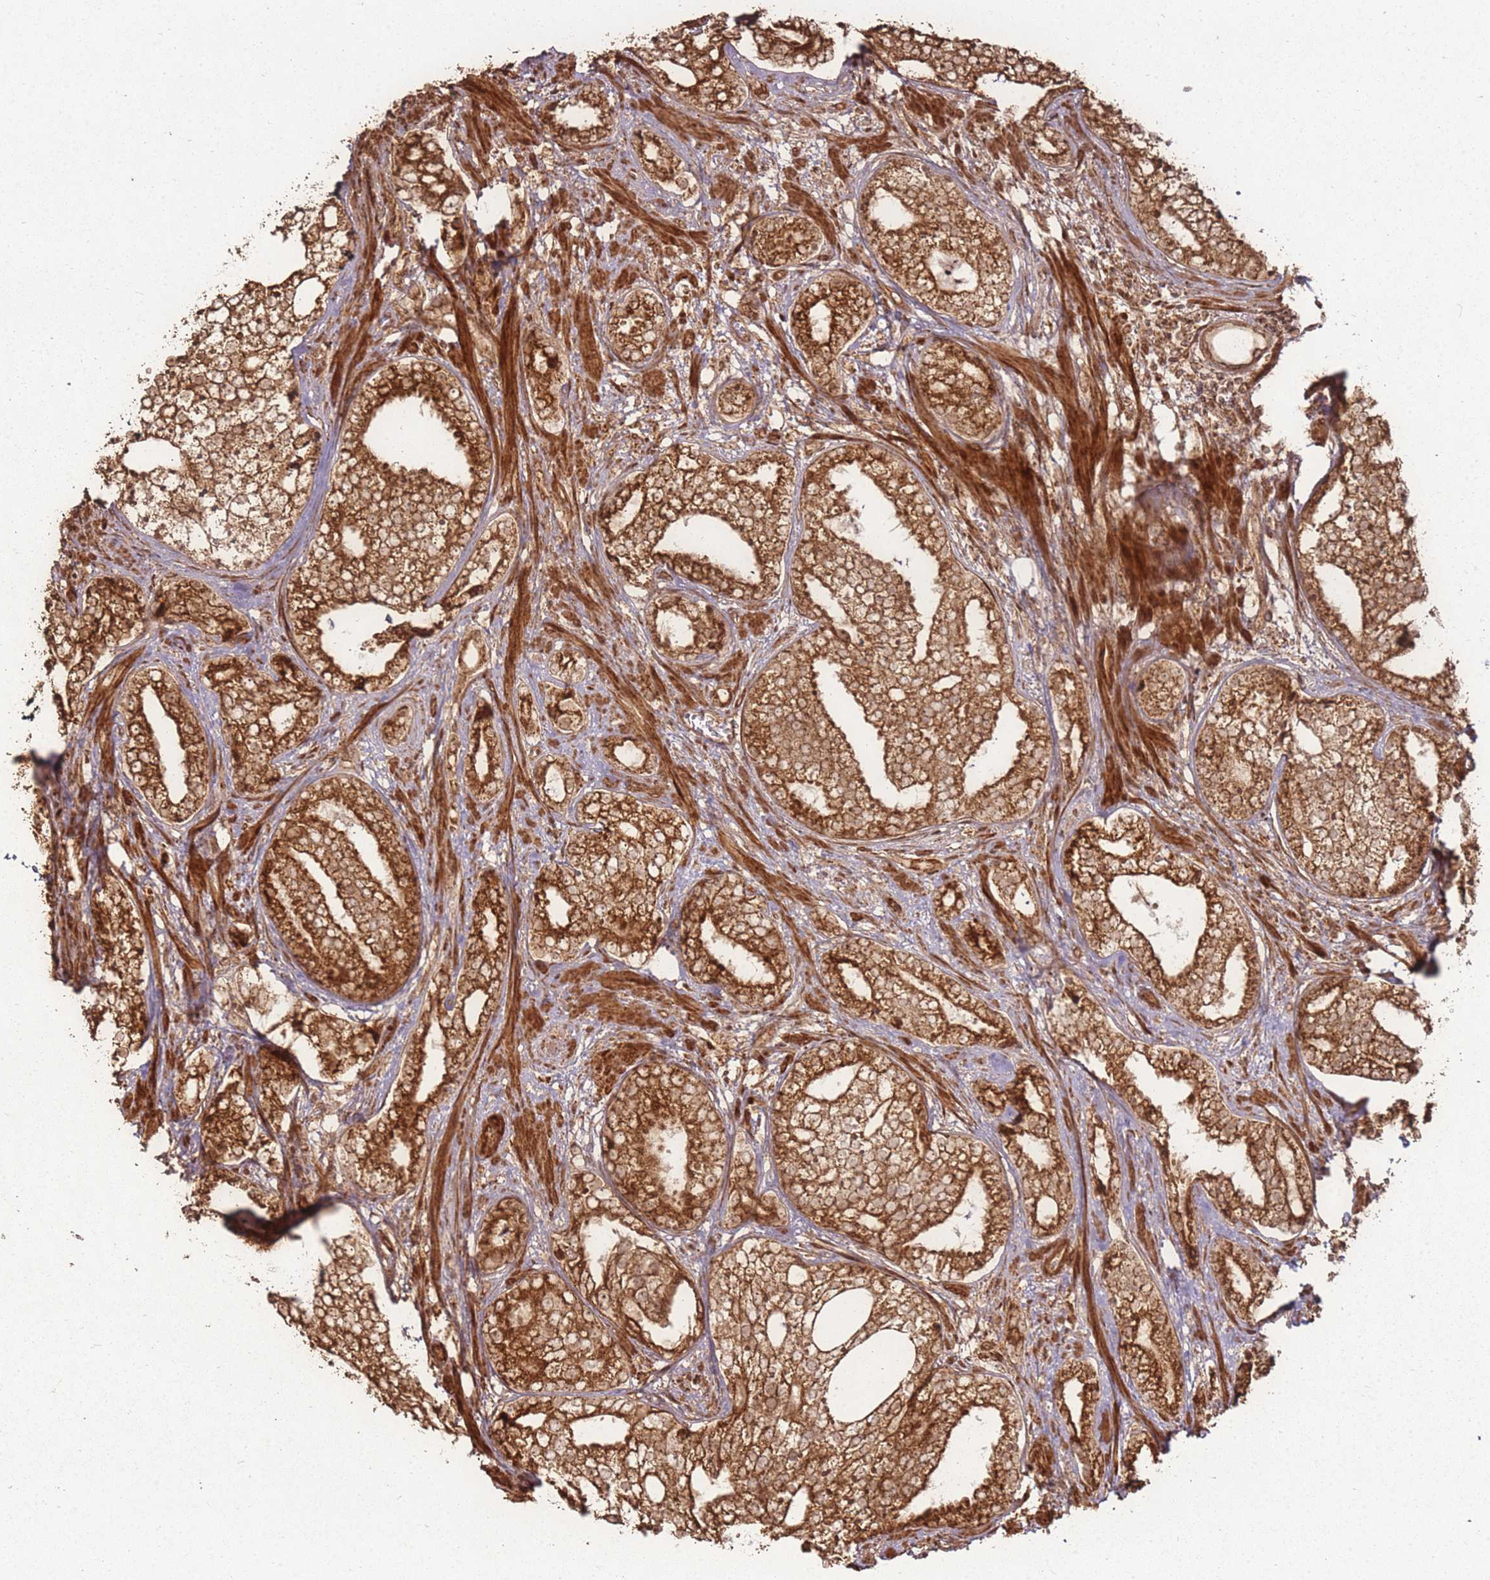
{"staining": {"intensity": "strong", "quantity": ">75%", "location": "cytoplasmic/membranous"}, "tissue": "prostate cancer", "cell_type": "Tumor cells", "image_type": "cancer", "snomed": [{"axis": "morphology", "description": "Adenocarcinoma, High grade"}, {"axis": "topography", "description": "Prostate"}], "caption": "Protein staining by IHC shows strong cytoplasmic/membranous expression in about >75% of tumor cells in prostate adenocarcinoma (high-grade).", "gene": "MRPS6", "patient": {"sex": "male", "age": 75}}